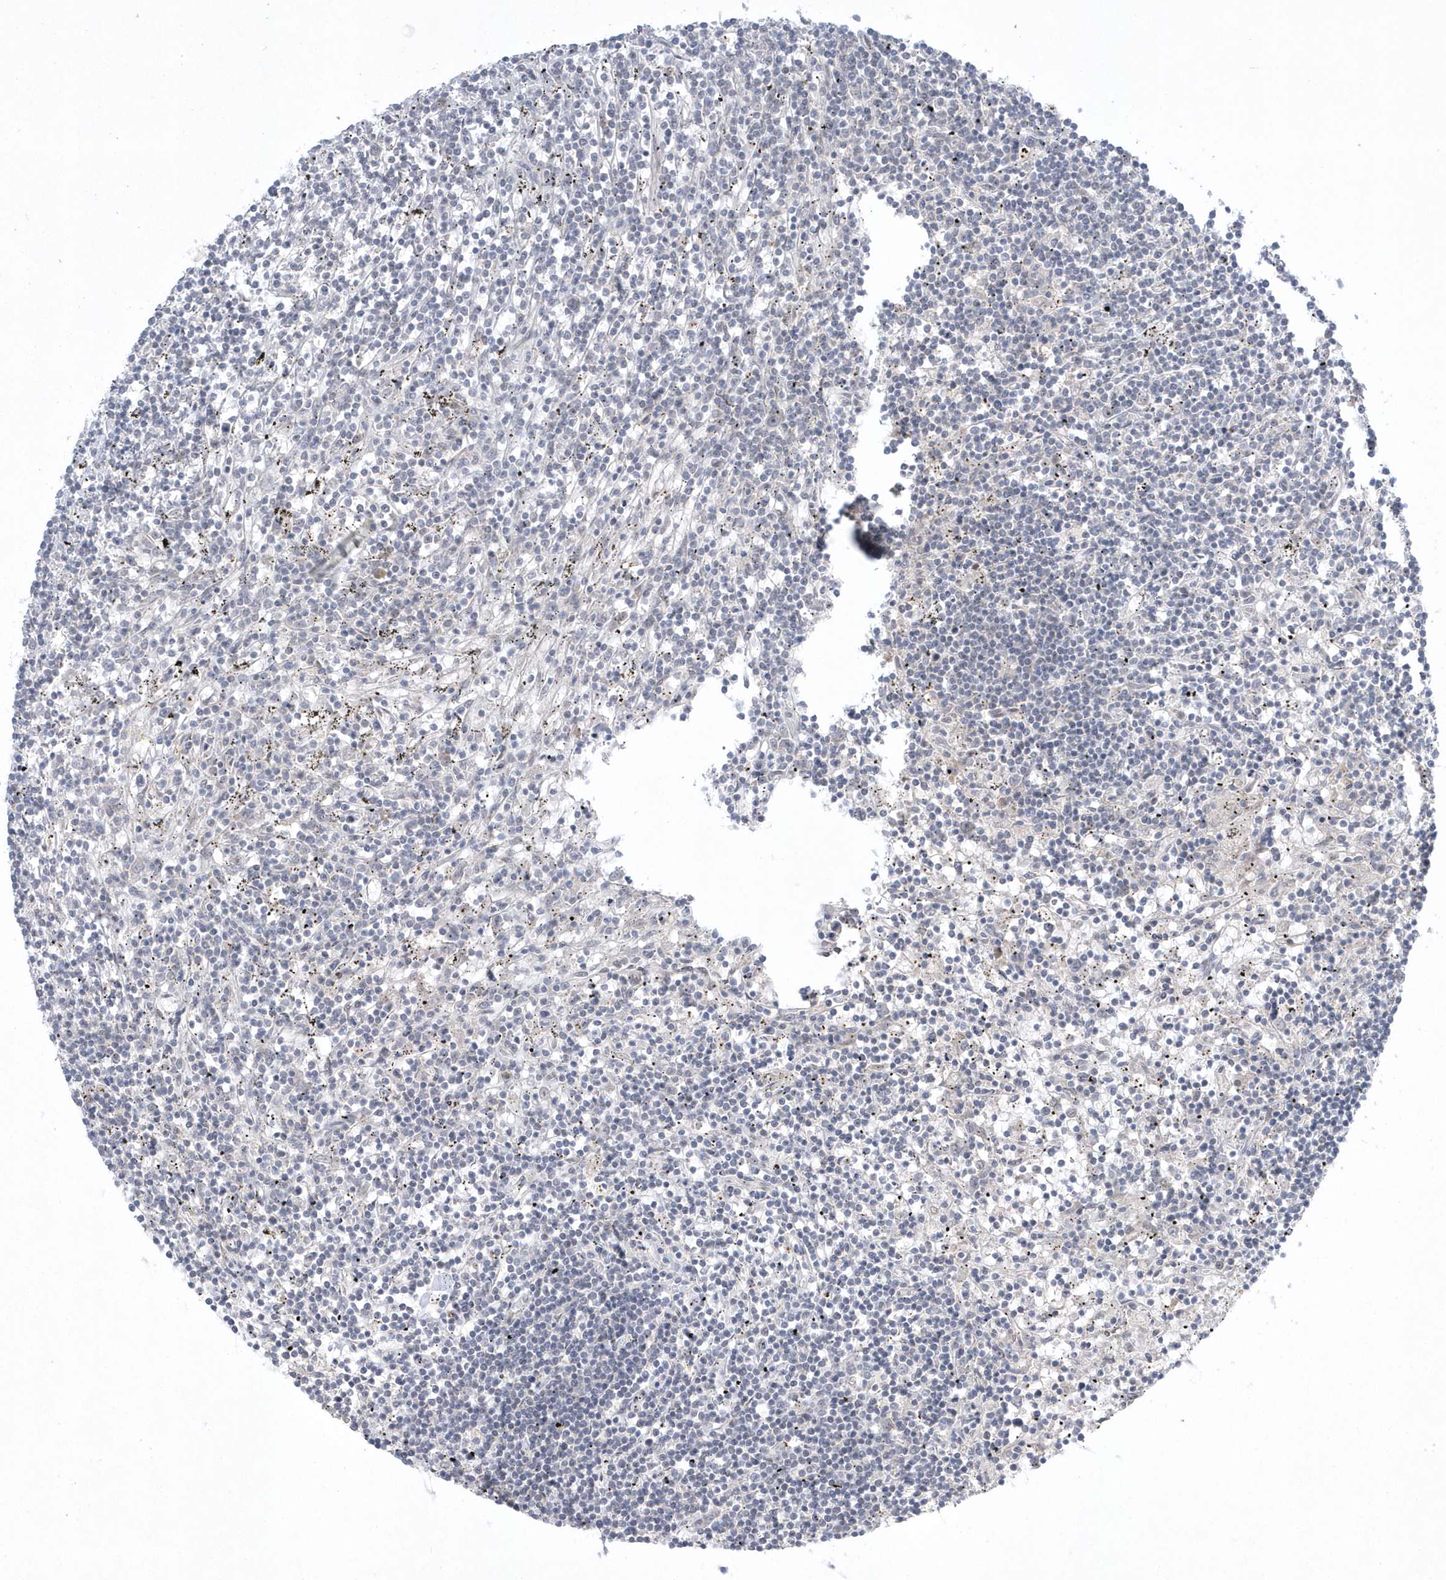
{"staining": {"intensity": "negative", "quantity": "none", "location": "none"}, "tissue": "lymphoma", "cell_type": "Tumor cells", "image_type": "cancer", "snomed": [{"axis": "morphology", "description": "Malignant lymphoma, non-Hodgkin's type, Low grade"}, {"axis": "topography", "description": "Spleen"}], "caption": "DAB immunohistochemical staining of lymphoma exhibits no significant positivity in tumor cells.", "gene": "ZC3H12D", "patient": {"sex": "male", "age": 76}}